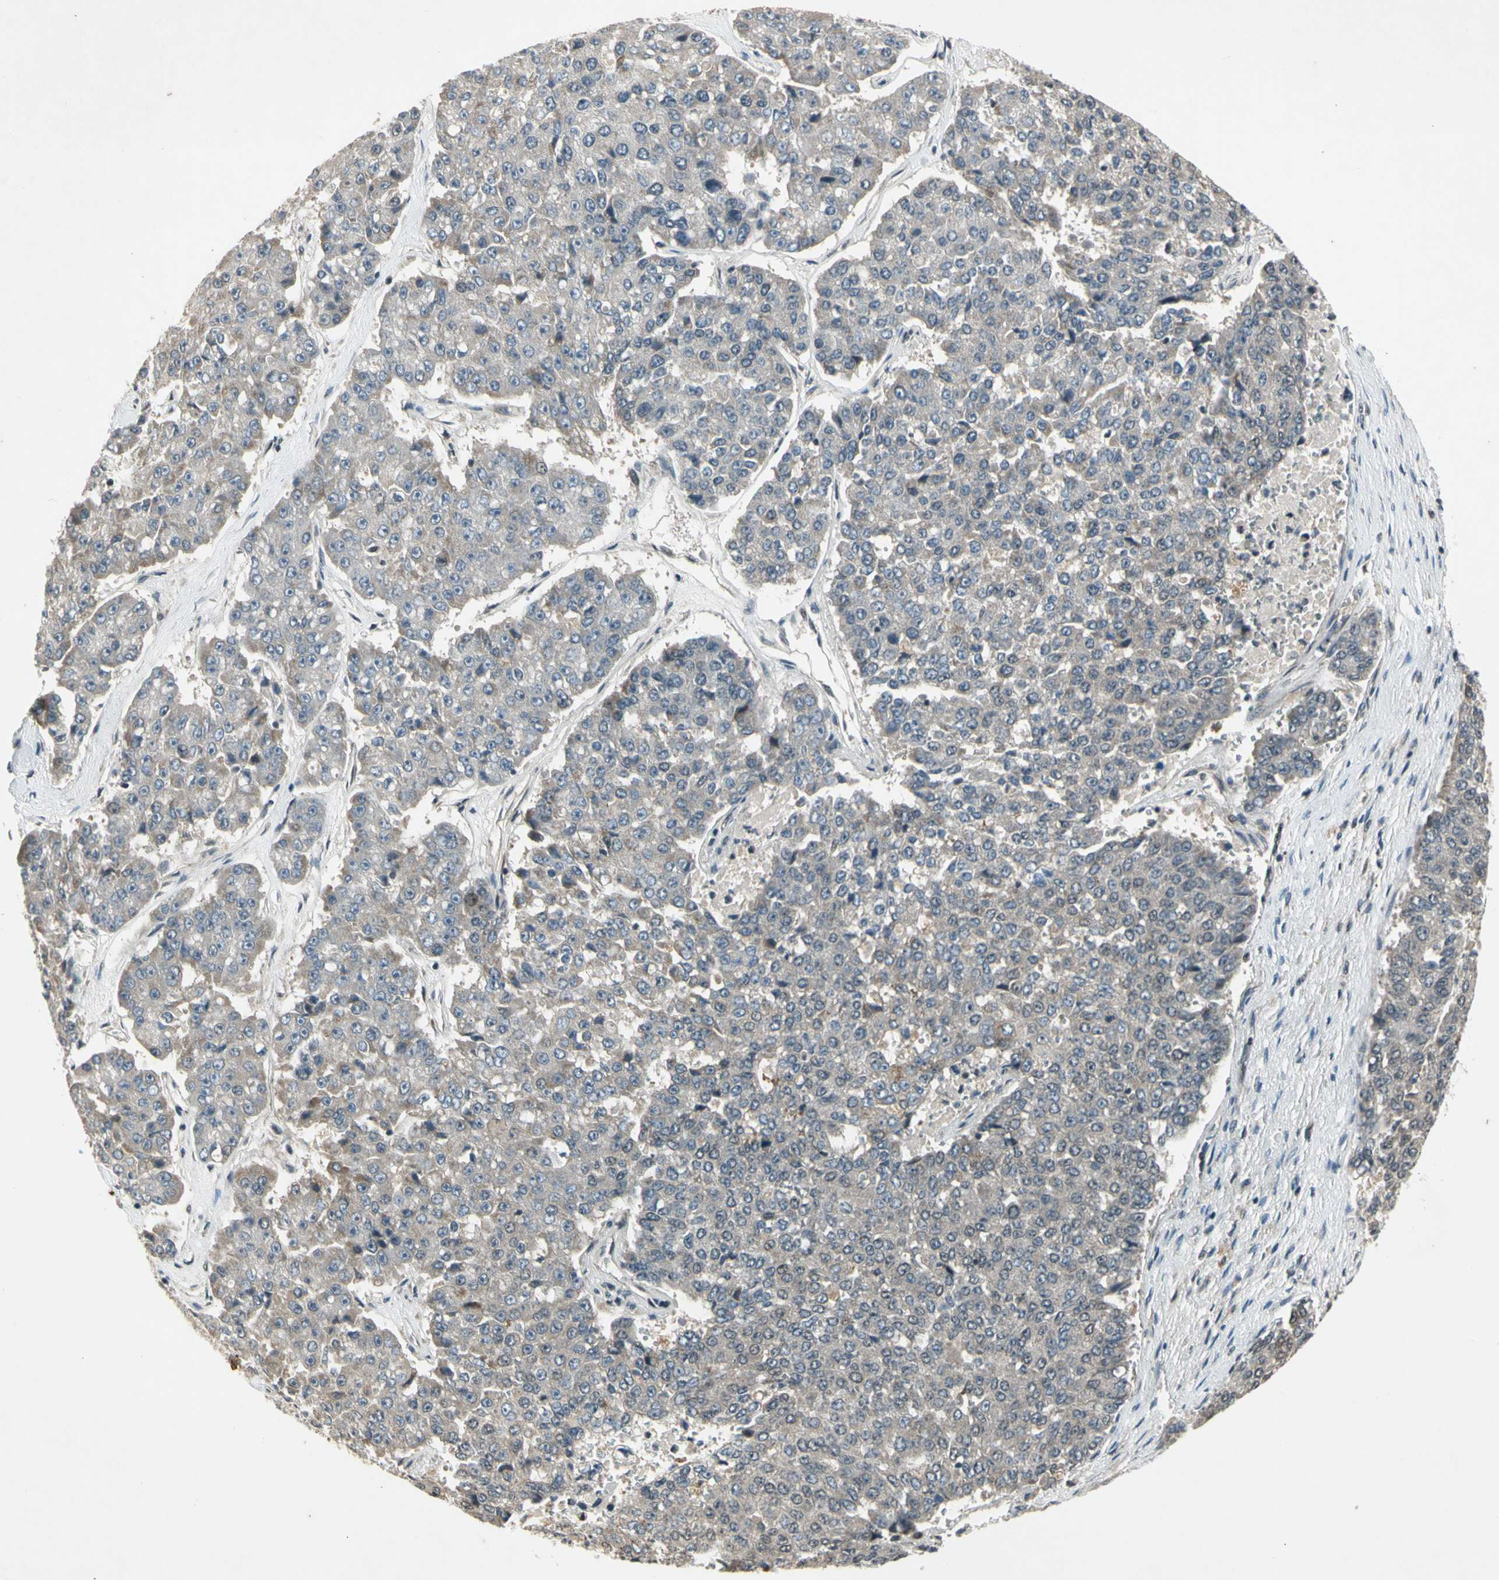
{"staining": {"intensity": "weak", "quantity": "<25%", "location": "cytoplasmic/membranous"}, "tissue": "pancreatic cancer", "cell_type": "Tumor cells", "image_type": "cancer", "snomed": [{"axis": "morphology", "description": "Adenocarcinoma, NOS"}, {"axis": "topography", "description": "Pancreas"}], "caption": "The immunohistochemistry histopathology image has no significant positivity in tumor cells of pancreatic cancer tissue.", "gene": "EFNB2", "patient": {"sex": "male", "age": 50}}